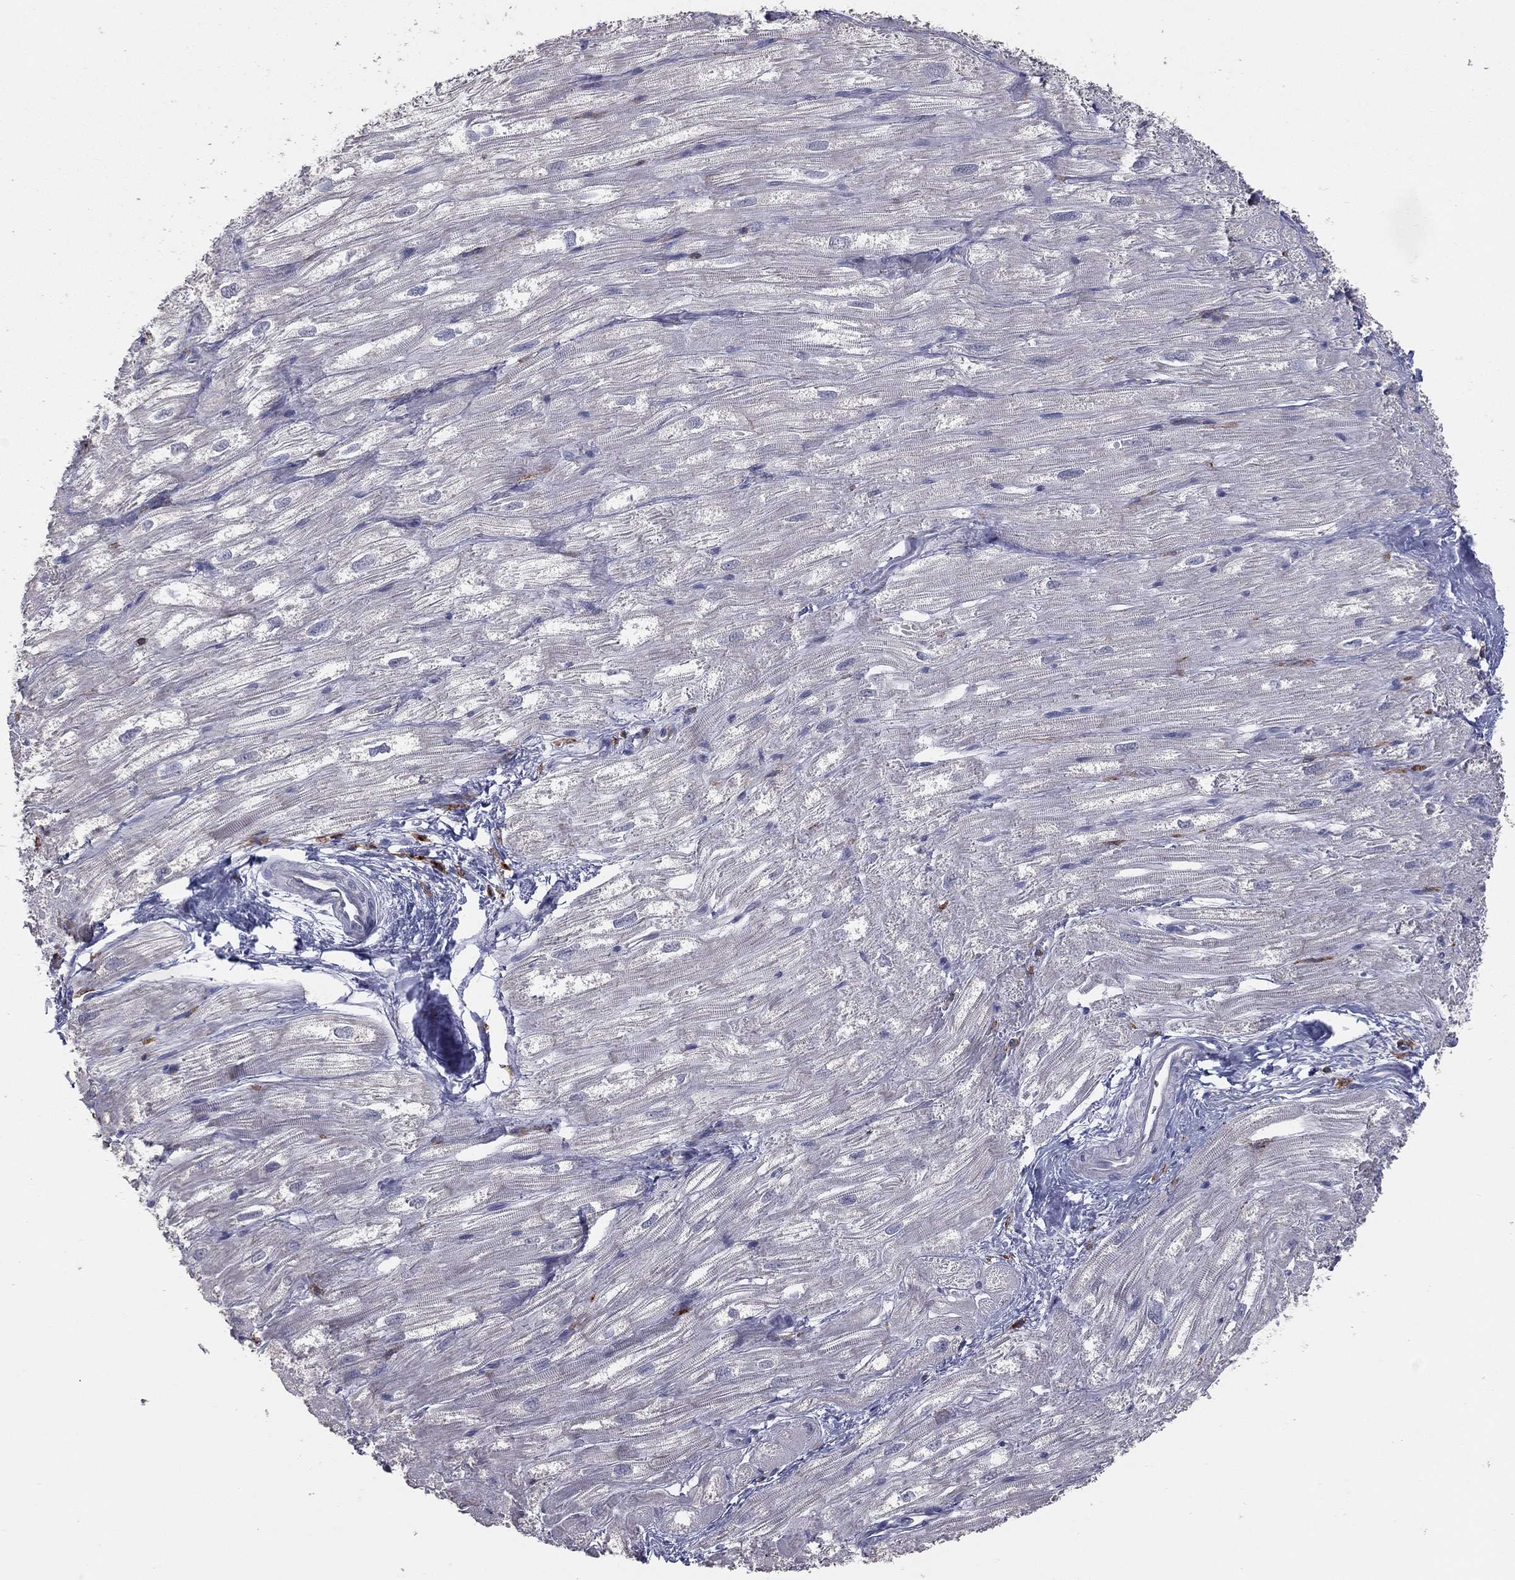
{"staining": {"intensity": "negative", "quantity": "none", "location": "none"}, "tissue": "heart muscle", "cell_type": "Cardiomyocytes", "image_type": "normal", "snomed": [{"axis": "morphology", "description": "Normal tissue, NOS"}, {"axis": "topography", "description": "Heart"}], "caption": "The immunohistochemistry (IHC) micrograph has no significant staining in cardiomyocytes of heart muscle. Brightfield microscopy of immunohistochemistry stained with DAB (3,3'-diaminobenzidine) (brown) and hematoxylin (blue), captured at high magnification.", "gene": "PSTPIP1", "patient": {"sex": "male", "age": 62}}